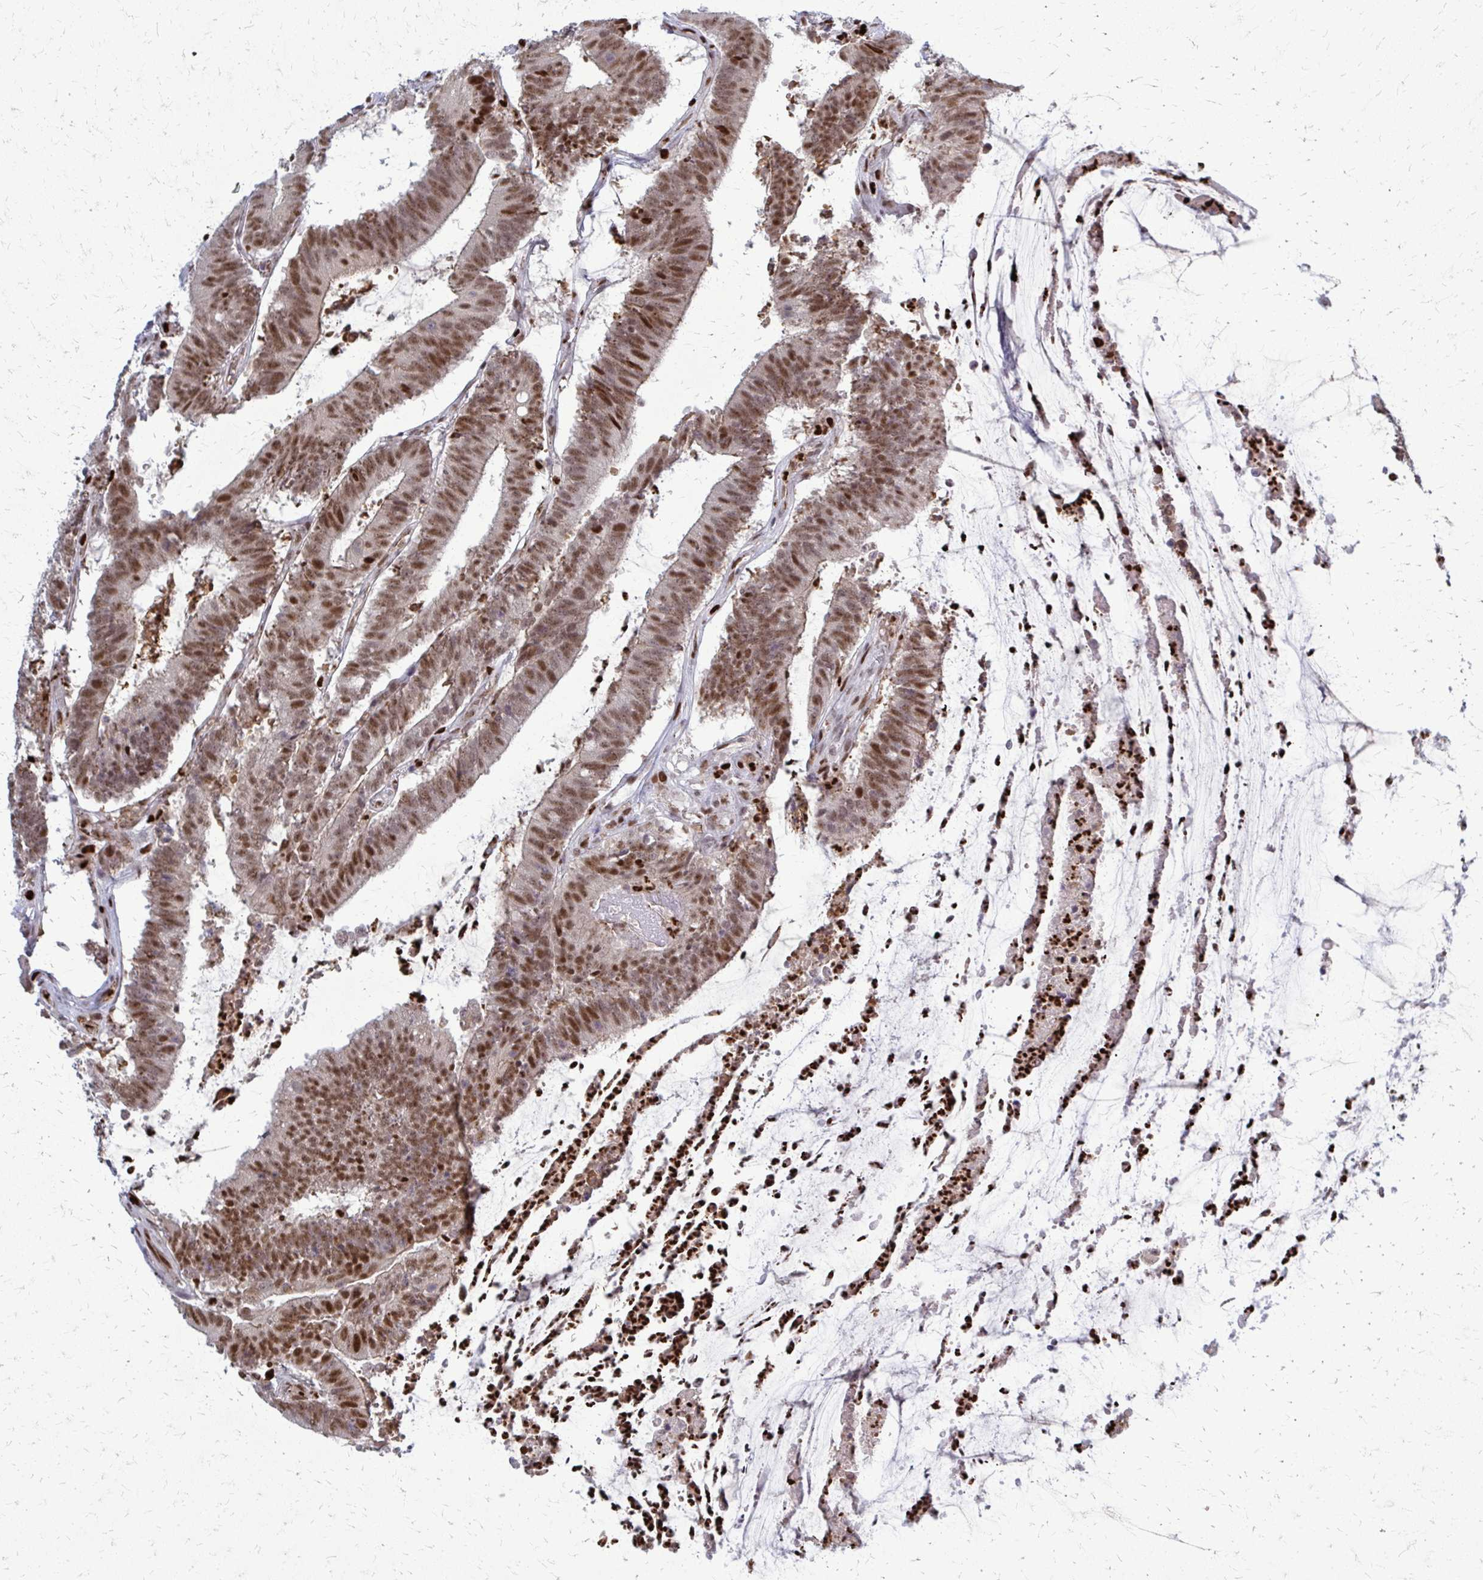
{"staining": {"intensity": "moderate", "quantity": ">75%", "location": "nuclear"}, "tissue": "colorectal cancer", "cell_type": "Tumor cells", "image_type": "cancer", "snomed": [{"axis": "morphology", "description": "Adenocarcinoma, NOS"}, {"axis": "topography", "description": "Colon"}], "caption": "Protein expression analysis of colorectal cancer displays moderate nuclear positivity in approximately >75% of tumor cells.", "gene": "ZNF559", "patient": {"sex": "female", "age": 43}}